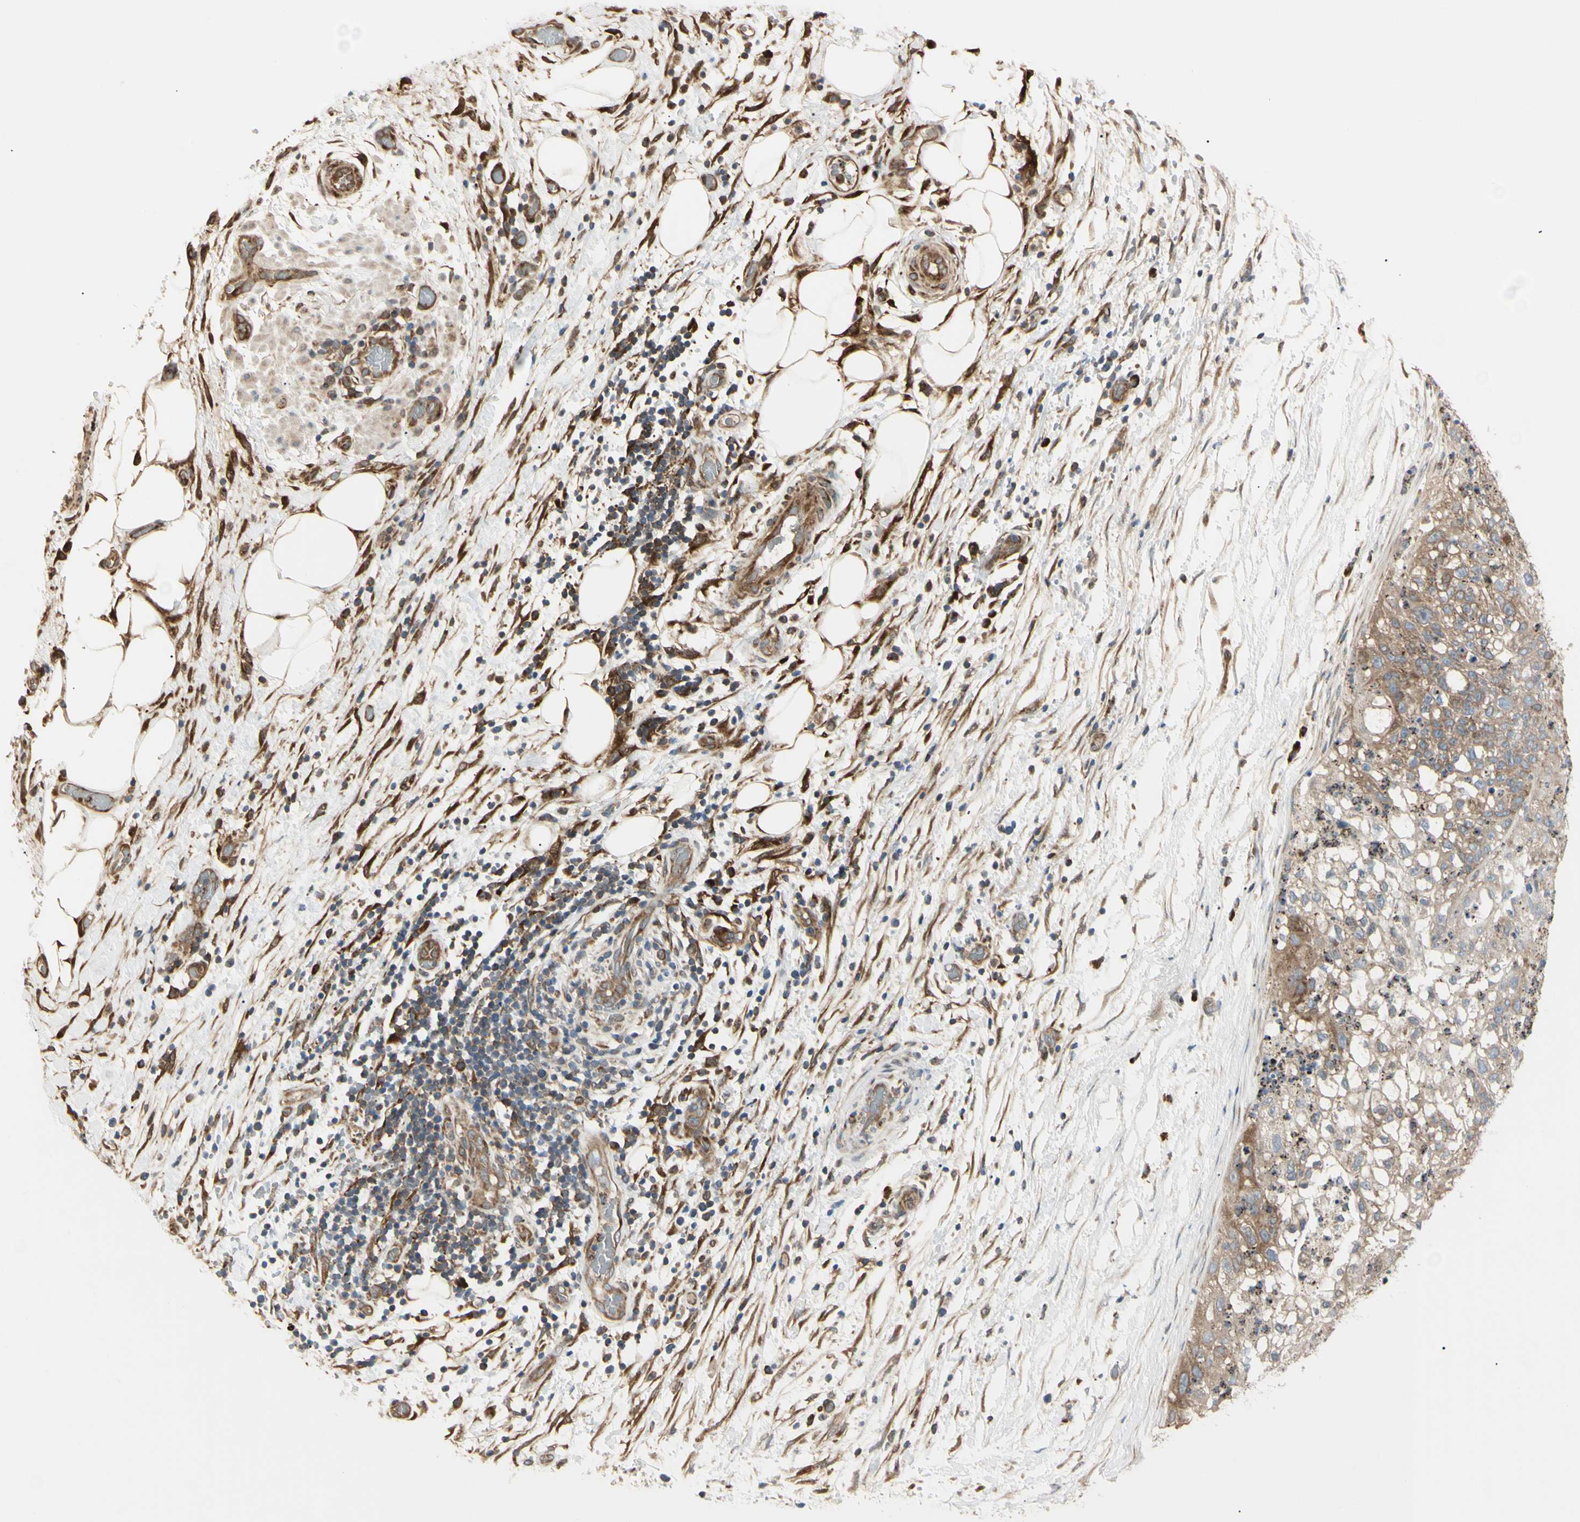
{"staining": {"intensity": "weak", "quantity": ">75%", "location": "cytoplasmic/membranous"}, "tissue": "lung cancer", "cell_type": "Tumor cells", "image_type": "cancer", "snomed": [{"axis": "morphology", "description": "Inflammation, NOS"}, {"axis": "morphology", "description": "Squamous cell carcinoma, NOS"}, {"axis": "topography", "description": "Lymph node"}, {"axis": "topography", "description": "Soft tissue"}, {"axis": "topography", "description": "Lung"}], "caption": "Lung cancer stained for a protein reveals weak cytoplasmic/membranous positivity in tumor cells.", "gene": "EIF5A", "patient": {"sex": "male", "age": 66}}